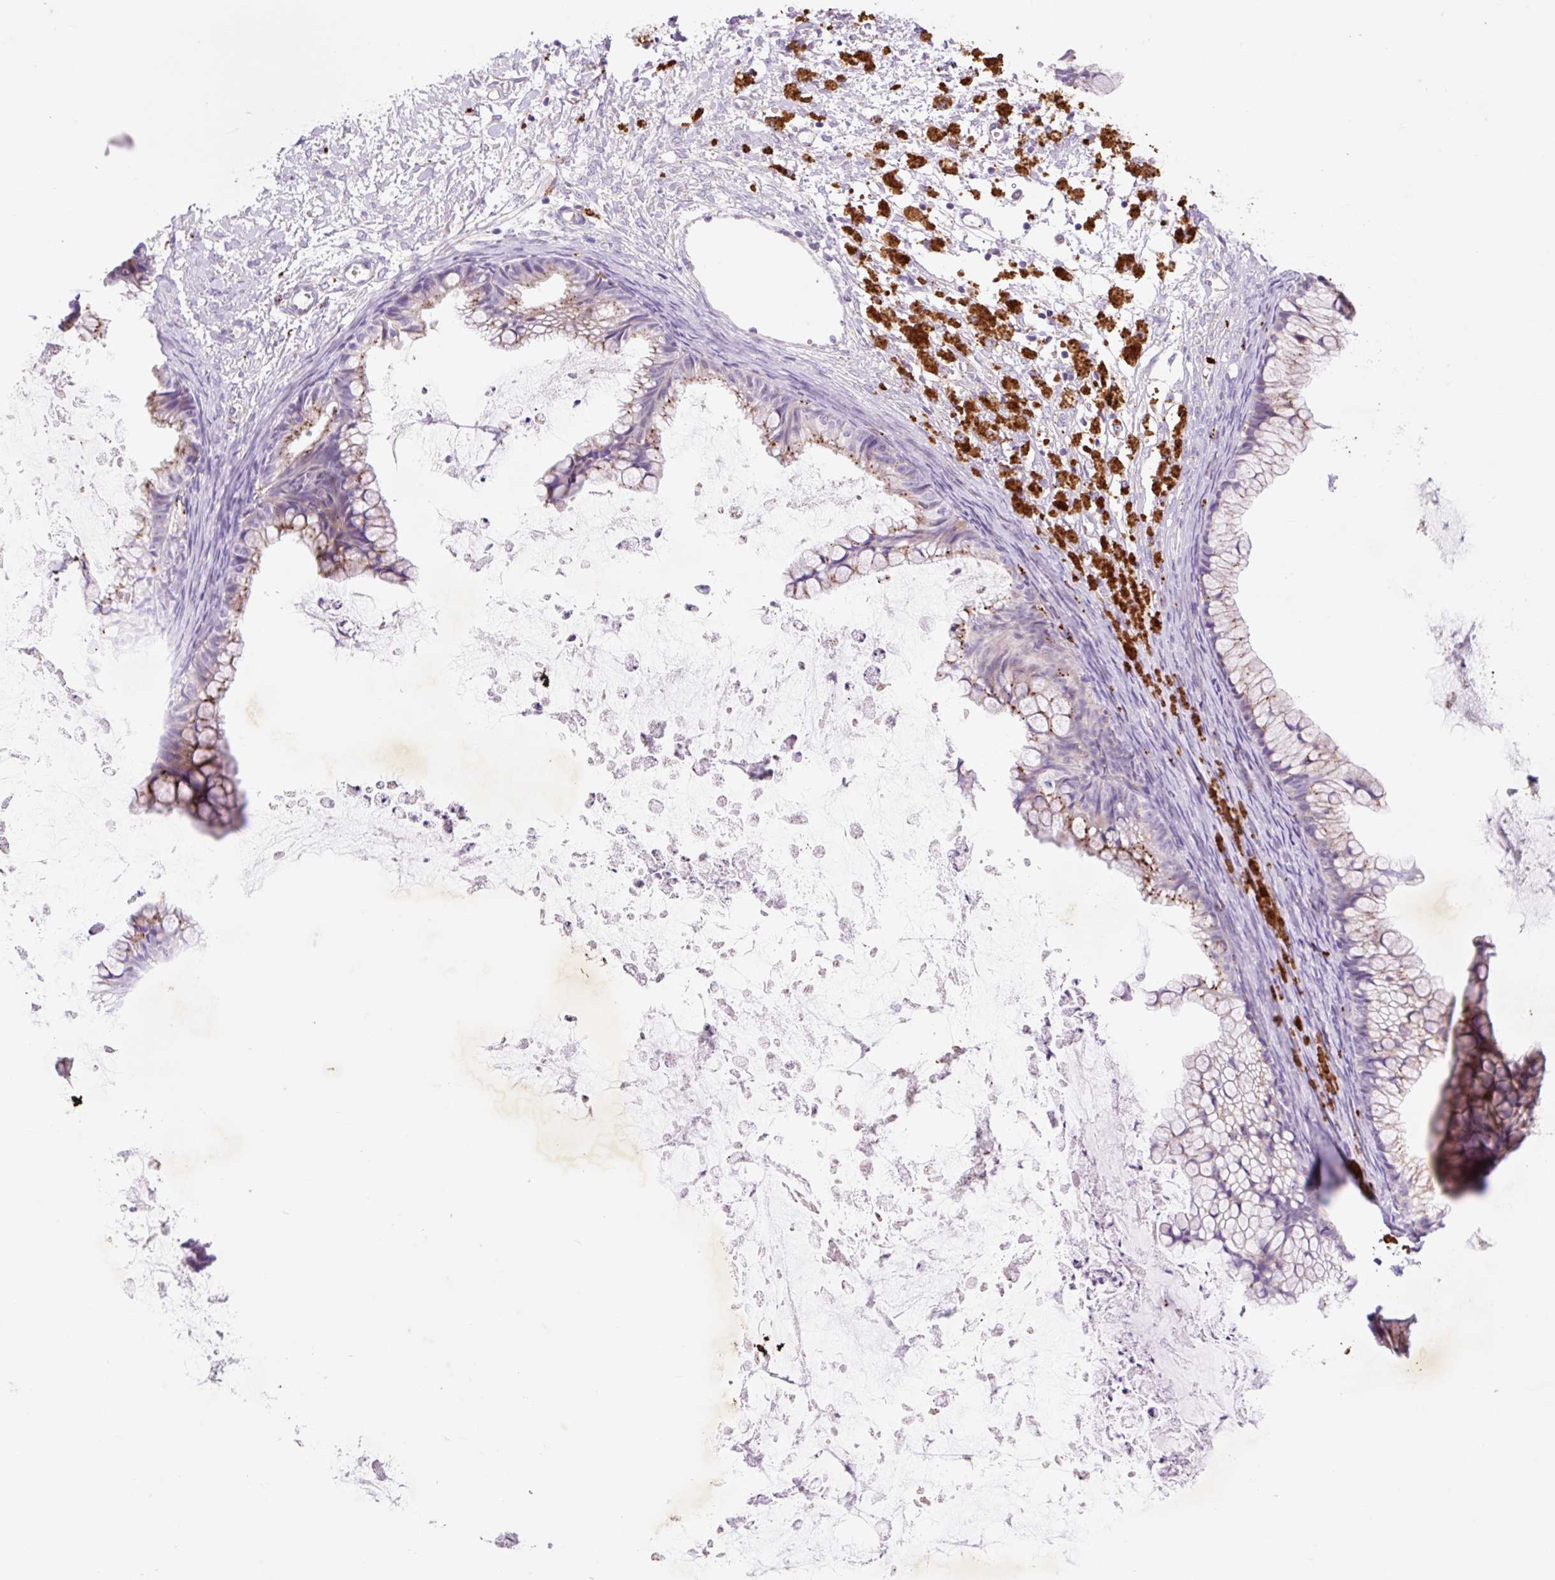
{"staining": {"intensity": "moderate", "quantity": "25%-75%", "location": "cytoplasmic/membranous"}, "tissue": "ovarian cancer", "cell_type": "Tumor cells", "image_type": "cancer", "snomed": [{"axis": "morphology", "description": "Cystadenocarcinoma, mucinous, NOS"}, {"axis": "topography", "description": "Ovary"}], "caption": "Mucinous cystadenocarcinoma (ovarian) stained with DAB immunohistochemistry (IHC) demonstrates medium levels of moderate cytoplasmic/membranous staining in approximately 25%-75% of tumor cells. The protein of interest is shown in brown color, while the nuclei are stained blue.", "gene": "HEXA", "patient": {"sex": "female", "age": 35}}